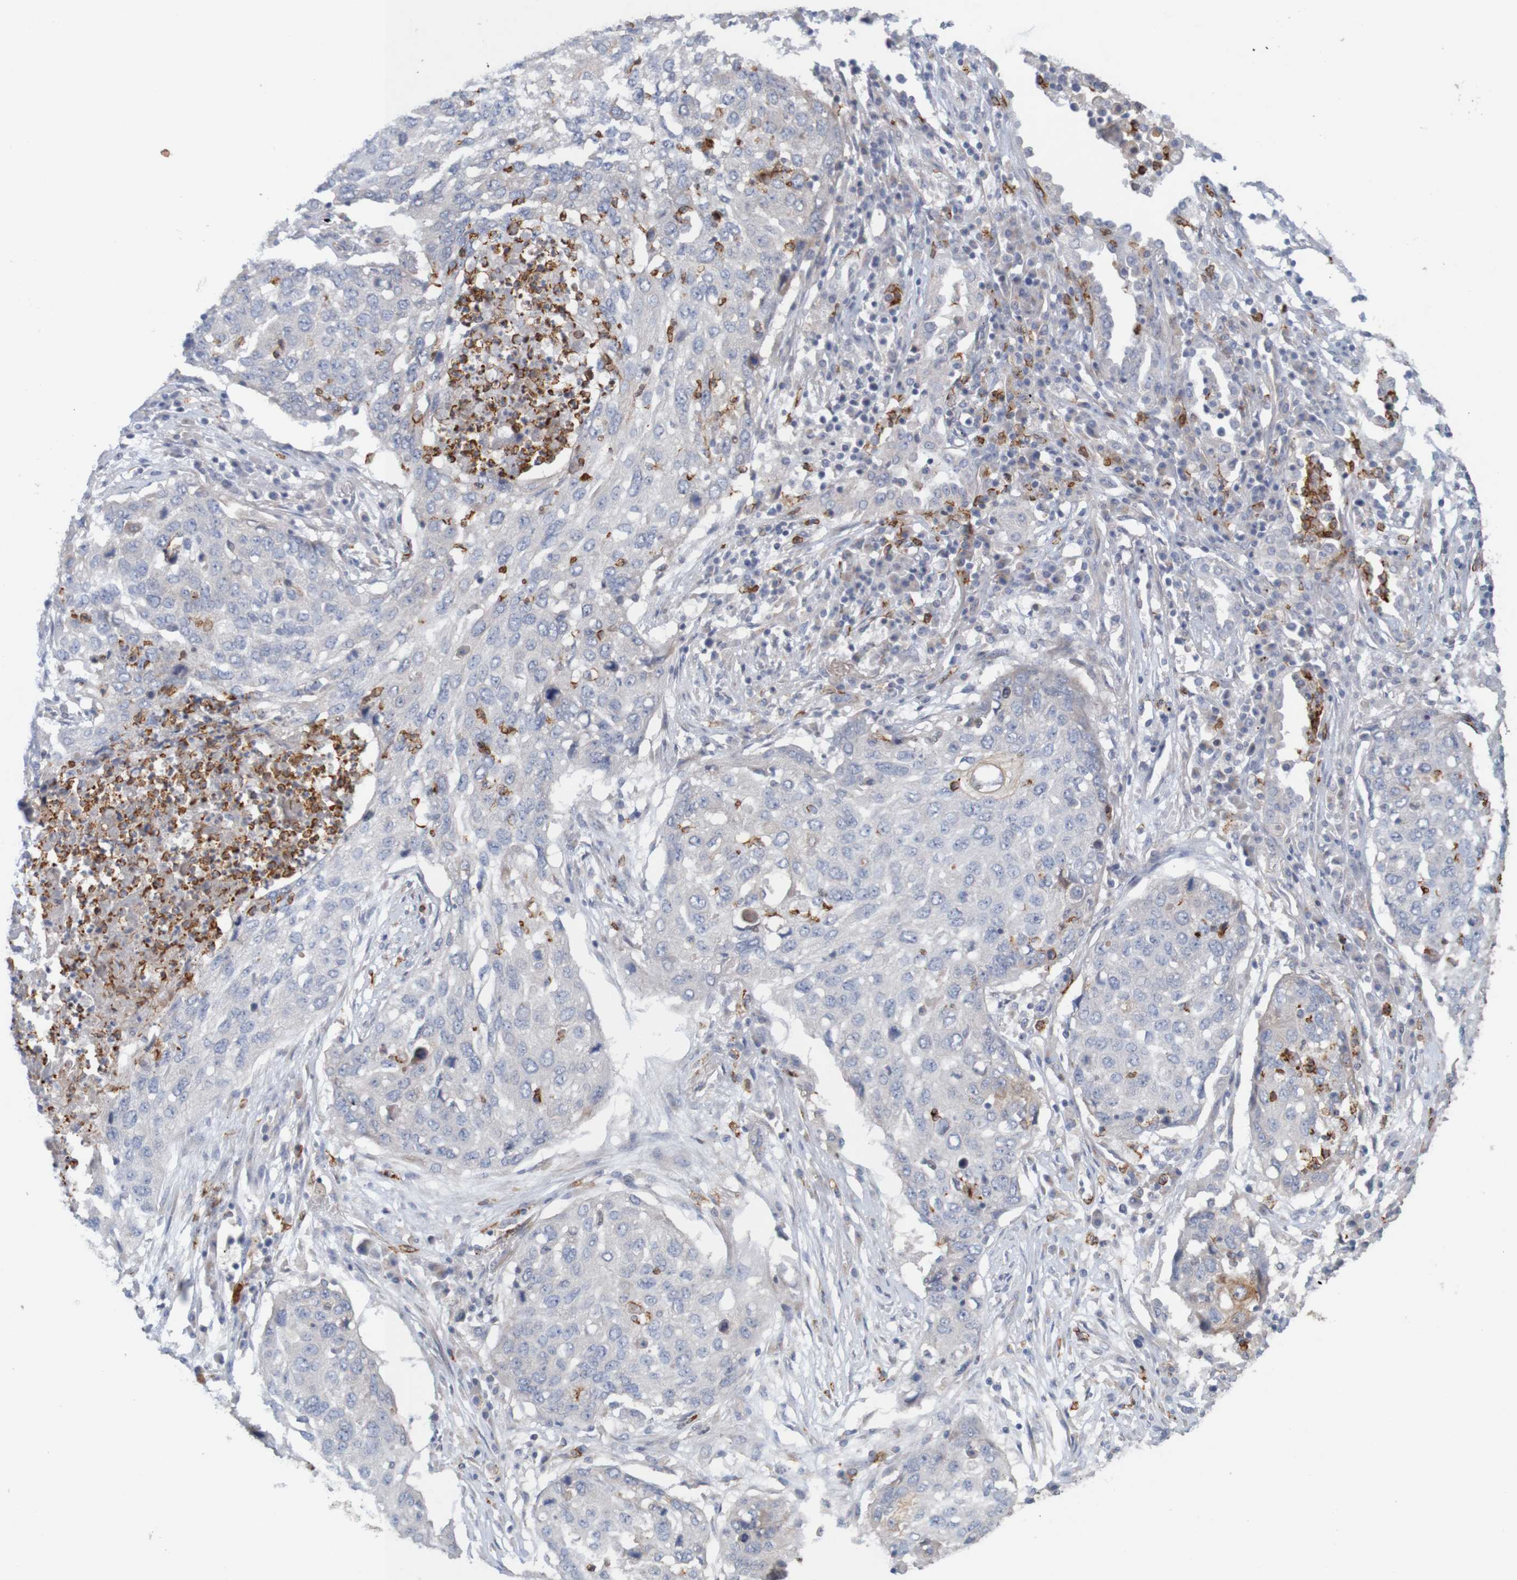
{"staining": {"intensity": "negative", "quantity": "none", "location": "none"}, "tissue": "lung cancer", "cell_type": "Tumor cells", "image_type": "cancer", "snomed": [{"axis": "morphology", "description": "Squamous cell carcinoma, NOS"}, {"axis": "topography", "description": "Lung"}], "caption": "High magnification brightfield microscopy of squamous cell carcinoma (lung) stained with DAB (3,3'-diaminobenzidine) (brown) and counterstained with hematoxylin (blue): tumor cells show no significant staining. (DAB immunohistochemistry (IHC), high magnification).", "gene": "KRT23", "patient": {"sex": "female", "age": 63}}